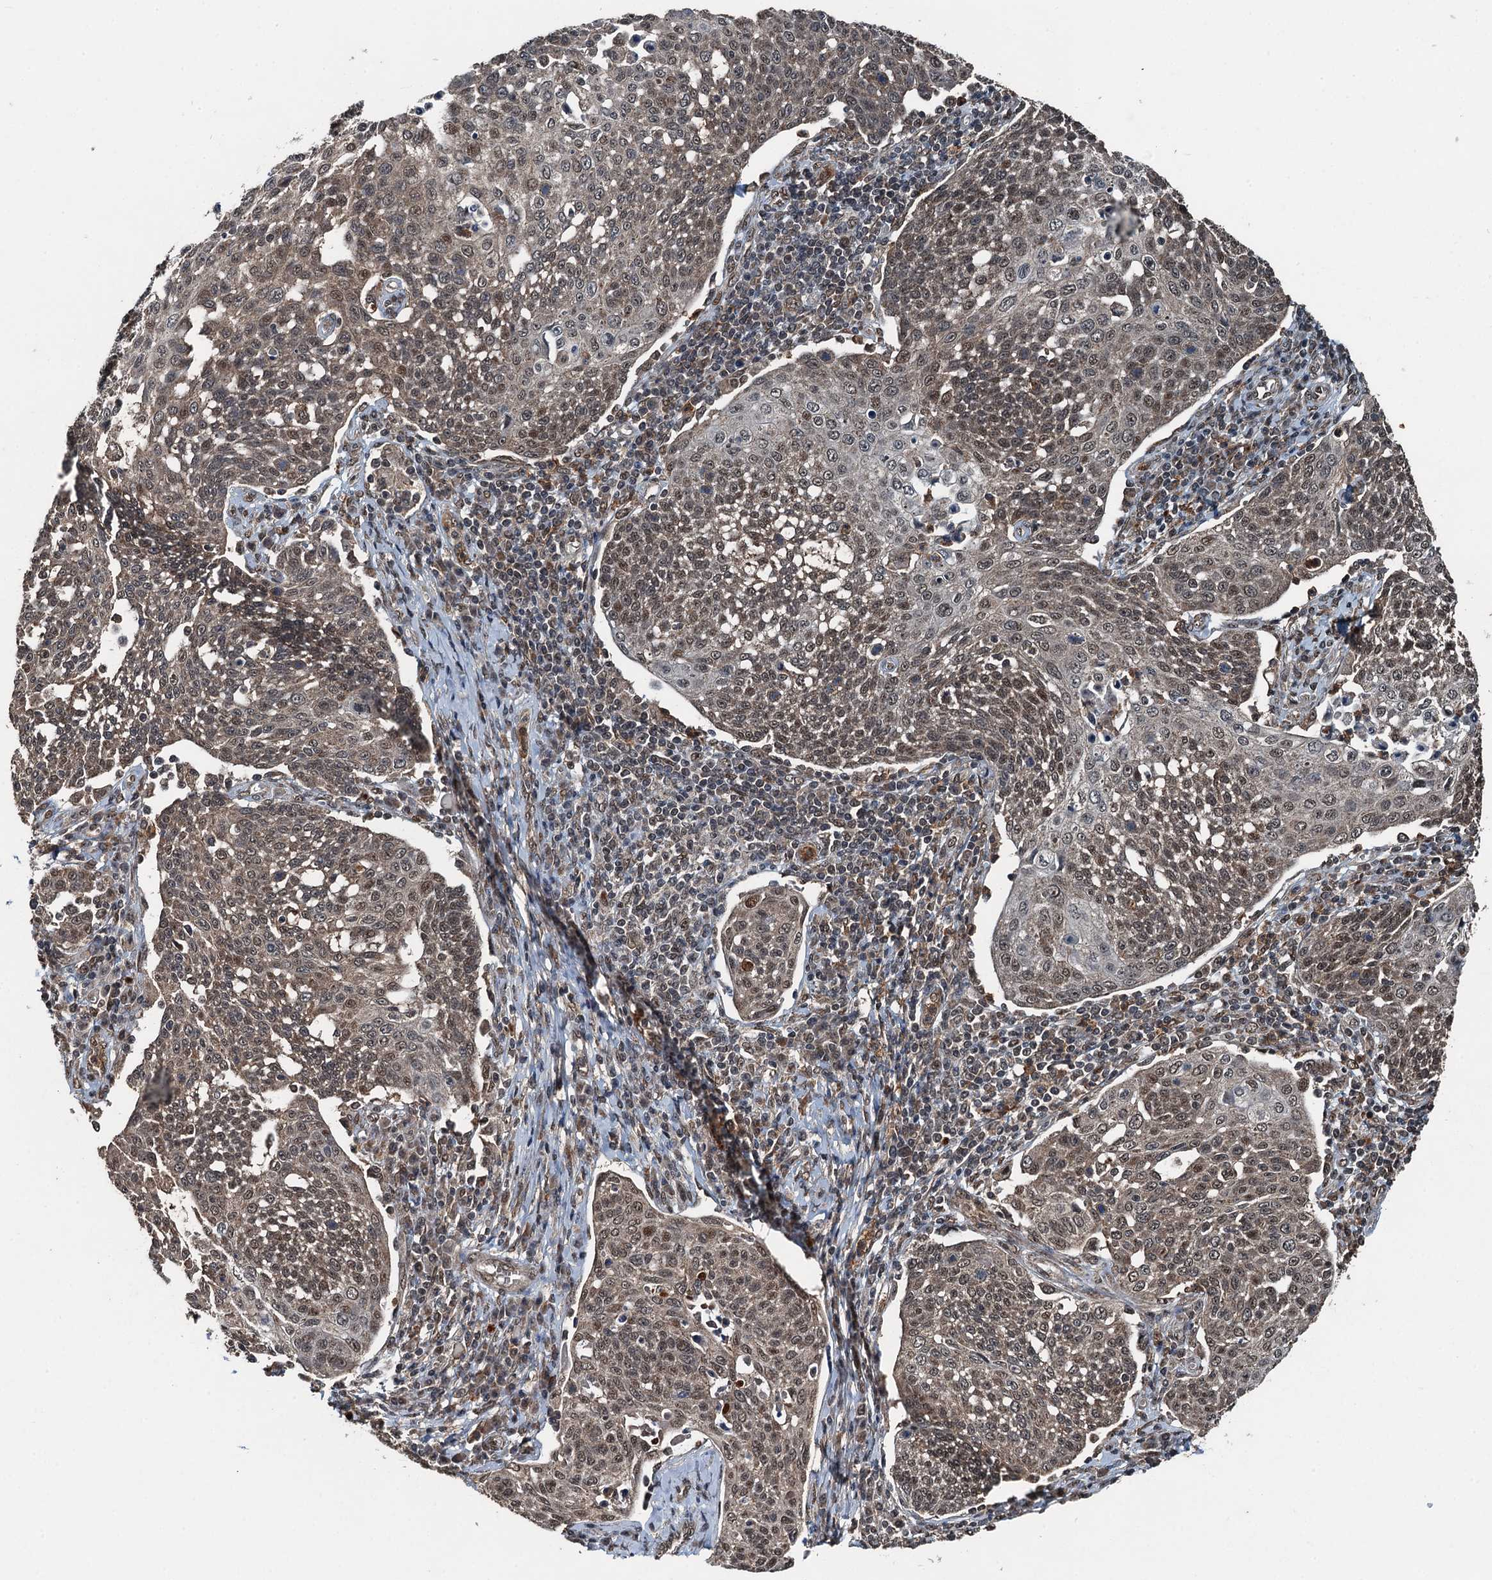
{"staining": {"intensity": "moderate", "quantity": ">75%", "location": "nuclear"}, "tissue": "cervical cancer", "cell_type": "Tumor cells", "image_type": "cancer", "snomed": [{"axis": "morphology", "description": "Squamous cell carcinoma, NOS"}, {"axis": "topography", "description": "Cervix"}], "caption": "Protein expression analysis of squamous cell carcinoma (cervical) displays moderate nuclear expression in about >75% of tumor cells. The staining is performed using DAB brown chromogen to label protein expression. The nuclei are counter-stained blue using hematoxylin.", "gene": "UBXN6", "patient": {"sex": "female", "age": 34}}